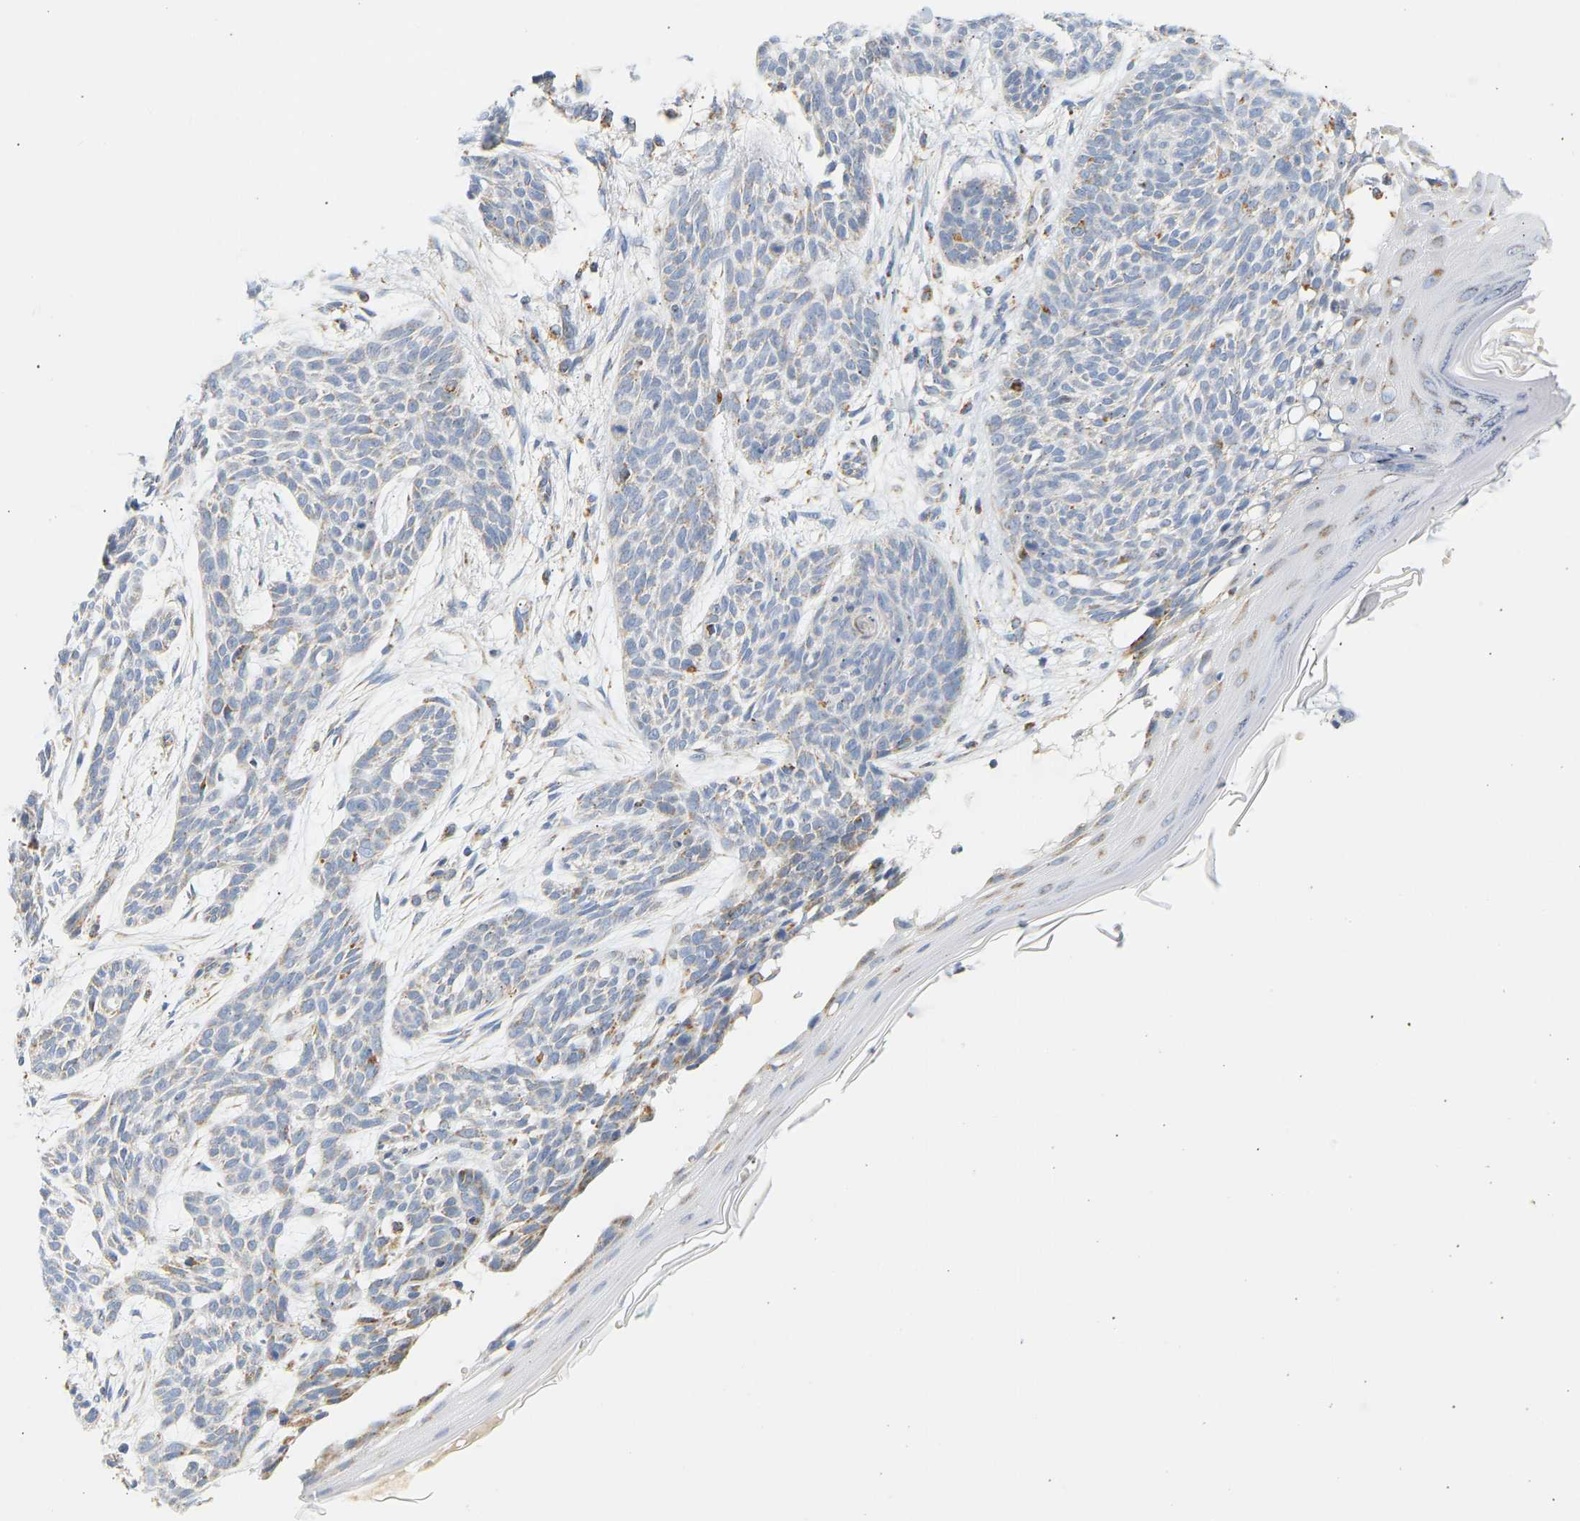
{"staining": {"intensity": "moderate", "quantity": "<25%", "location": "cytoplasmic/membranous"}, "tissue": "skin cancer", "cell_type": "Tumor cells", "image_type": "cancer", "snomed": [{"axis": "morphology", "description": "Basal cell carcinoma"}, {"axis": "topography", "description": "Skin"}], "caption": "Tumor cells display low levels of moderate cytoplasmic/membranous staining in approximately <25% of cells in human skin cancer.", "gene": "GRPEL2", "patient": {"sex": "female", "age": 59}}